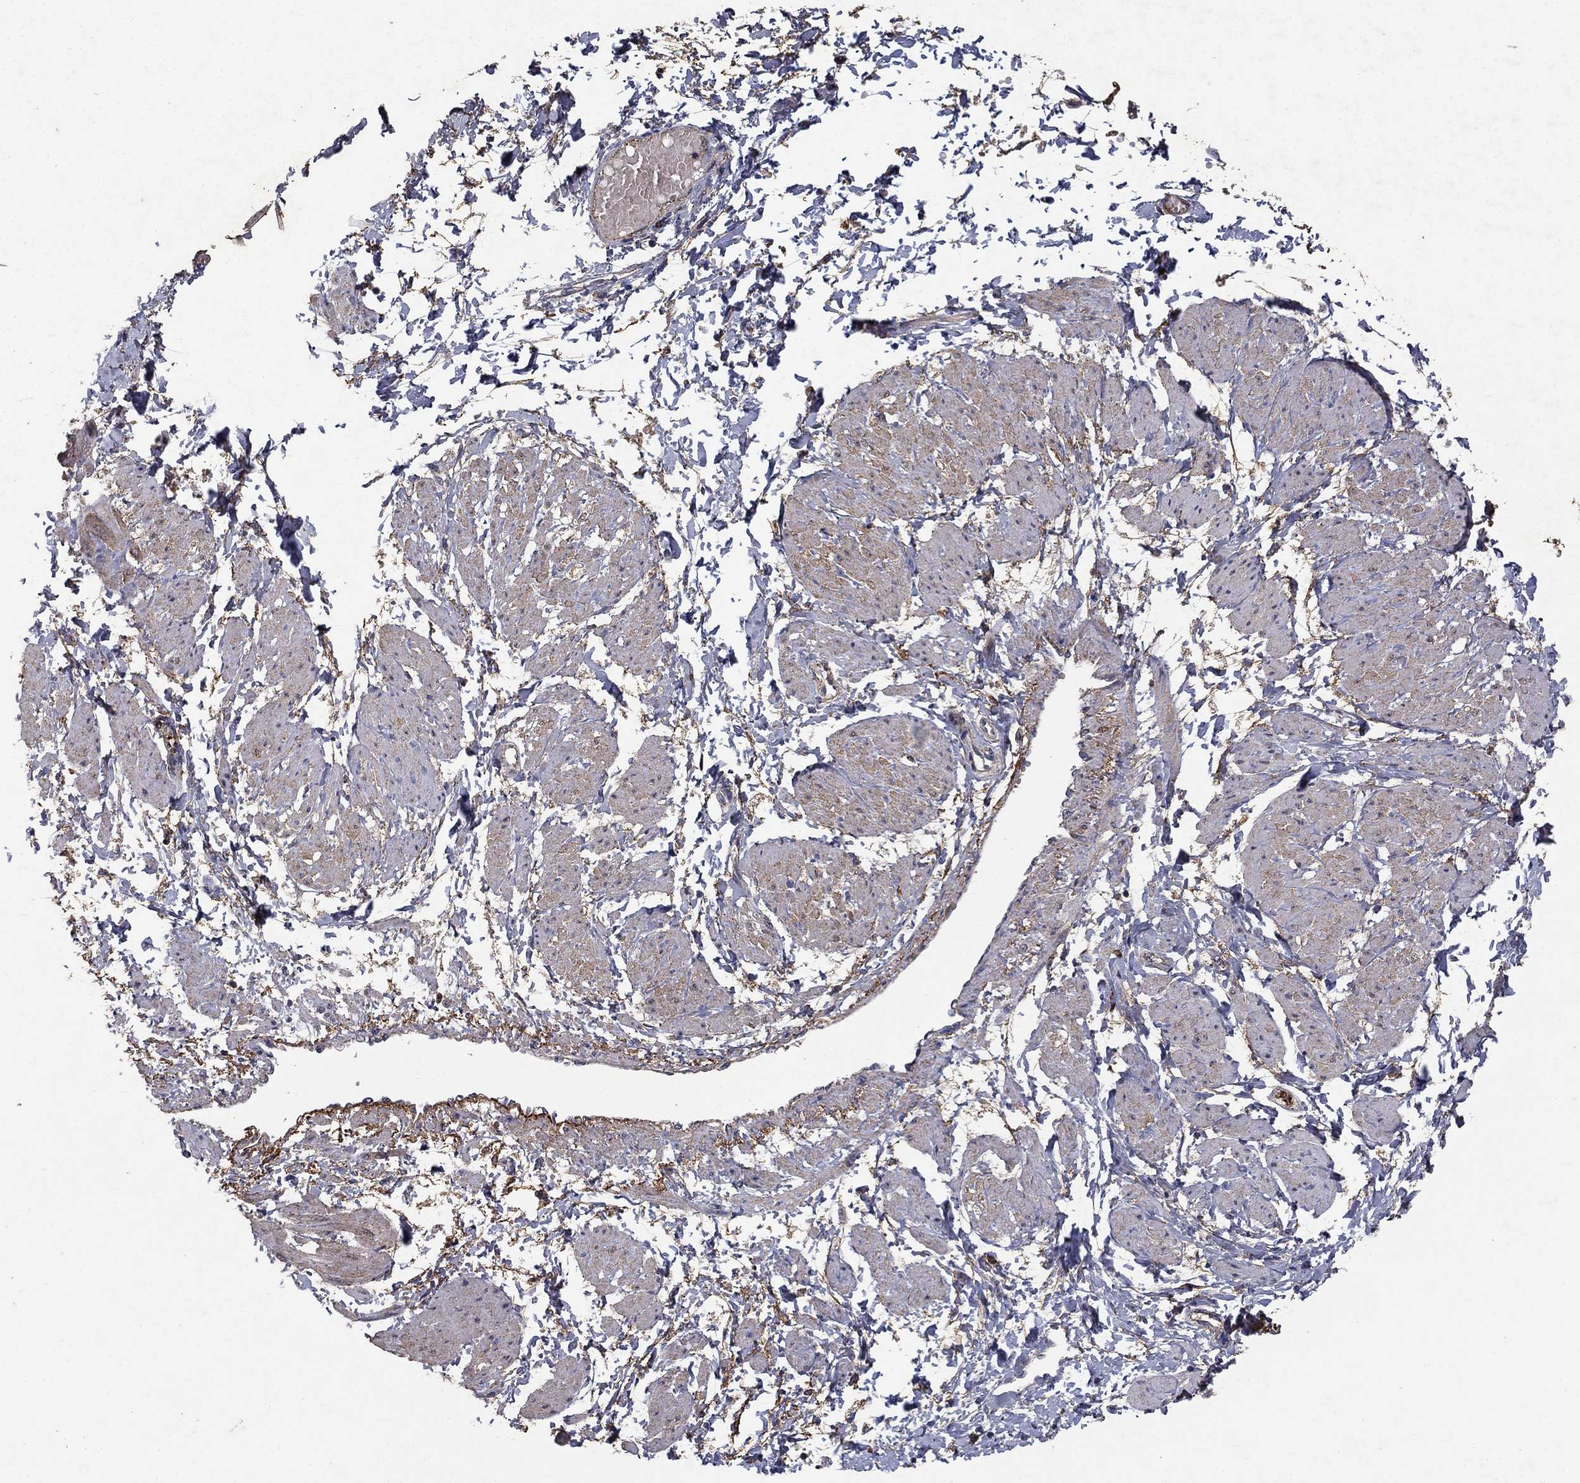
{"staining": {"intensity": "weak", "quantity": "25%-75%", "location": "cytoplasmic/membranous"}, "tissue": "smooth muscle", "cell_type": "Smooth muscle cells", "image_type": "normal", "snomed": [{"axis": "morphology", "description": "Normal tissue, NOS"}, {"axis": "topography", "description": "Smooth muscle"}, {"axis": "topography", "description": "Uterus"}], "caption": "This photomicrograph shows benign smooth muscle stained with immunohistochemistry (IHC) to label a protein in brown. The cytoplasmic/membranous of smooth muscle cells show weak positivity for the protein. Nuclei are counter-stained blue.", "gene": "CD24", "patient": {"sex": "female", "age": 39}}